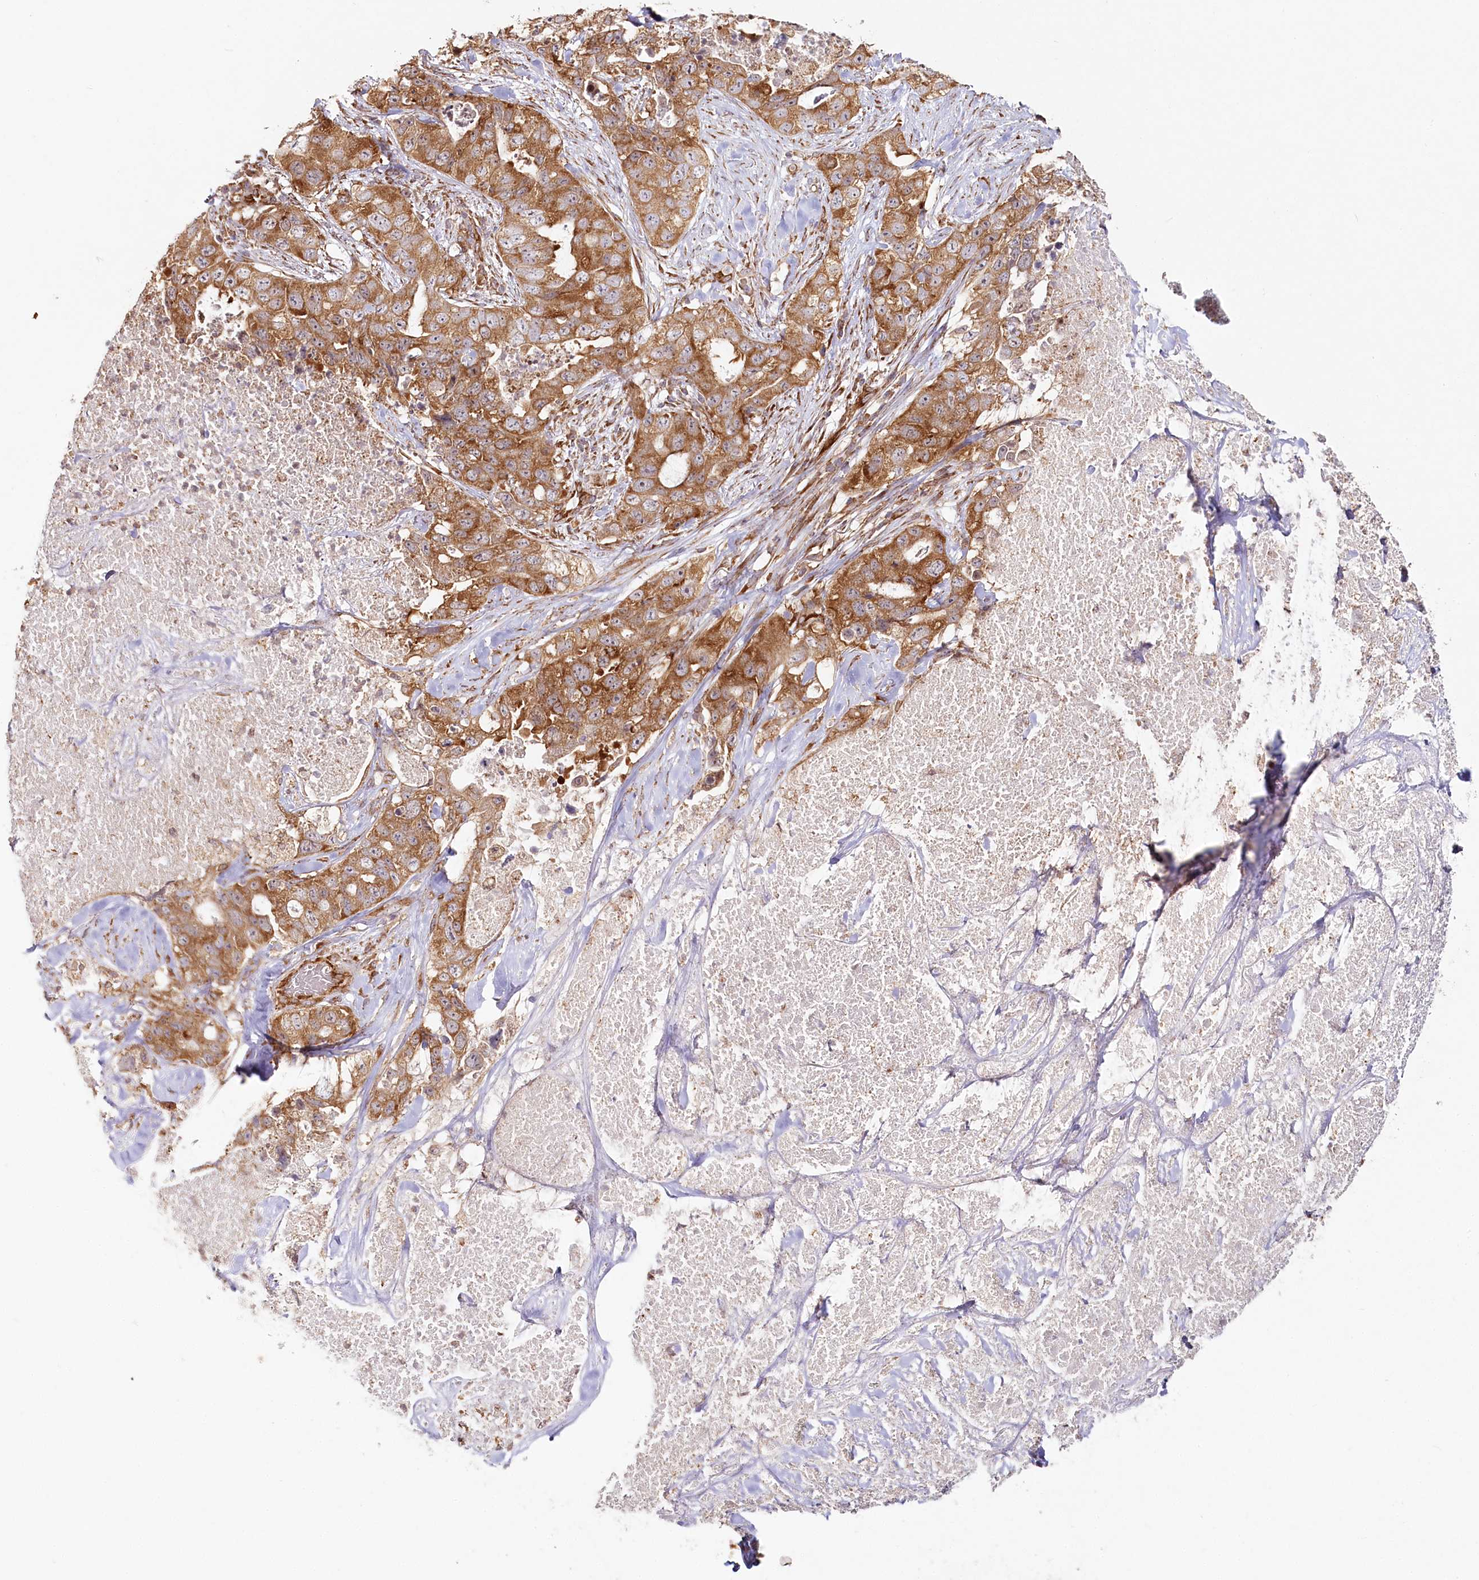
{"staining": {"intensity": "moderate", "quantity": ">75%", "location": "cytoplasmic/membranous"}, "tissue": "lung cancer", "cell_type": "Tumor cells", "image_type": "cancer", "snomed": [{"axis": "morphology", "description": "Adenocarcinoma, NOS"}, {"axis": "topography", "description": "Lung"}], "caption": "An immunohistochemistry (IHC) micrograph of neoplastic tissue is shown. Protein staining in brown shows moderate cytoplasmic/membranous positivity in adenocarcinoma (lung) within tumor cells.", "gene": "OTUD4", "patient": {"sex": "female", "age": 51}}